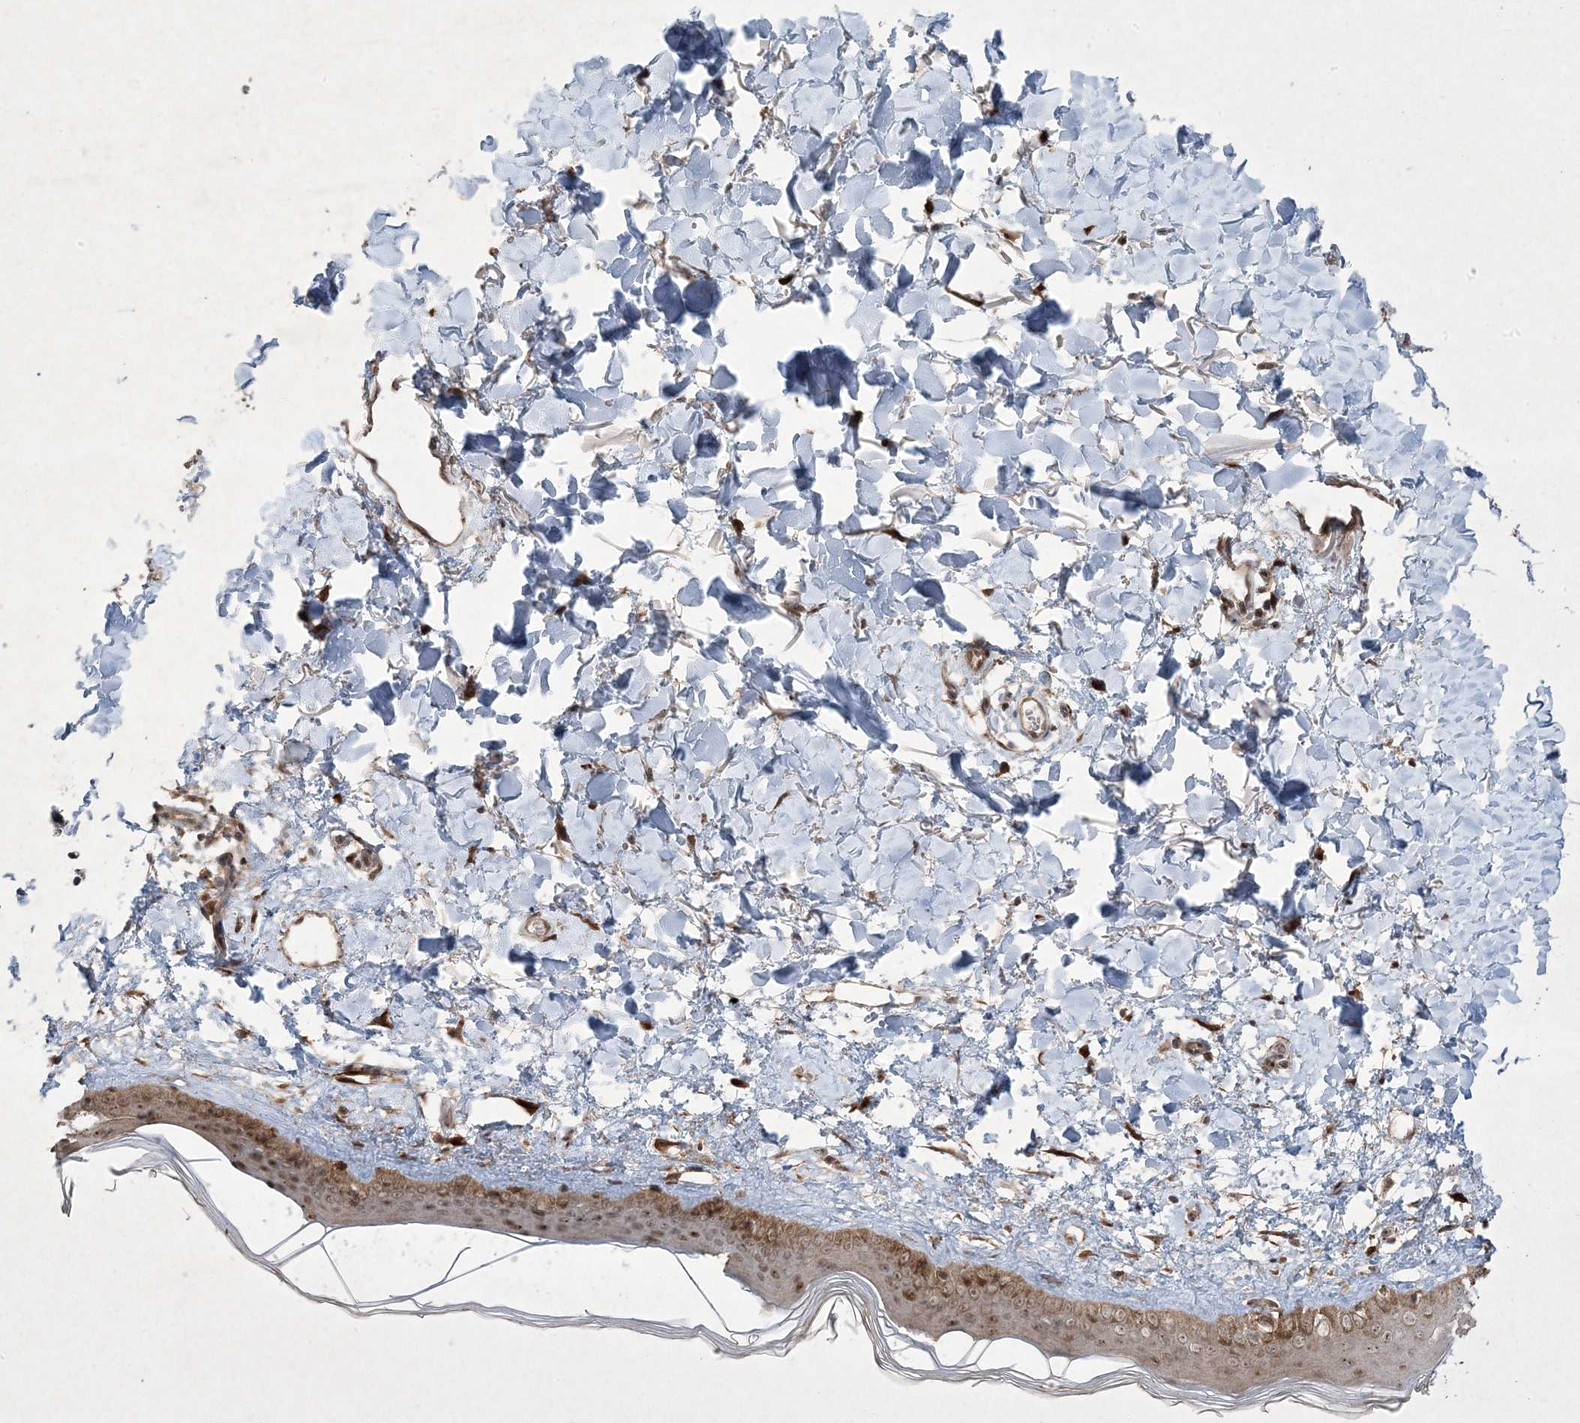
{"staining": {"intensity": "strong", "quantity": ">75%", "location": "cytoplasmic/membranous,nuclear"}, "tissue": "skin", "cell_type": "Fibroblasts", "image_type": "normal", "snomed": [{"axis": "morphology", "description": "Normal tissue, NOS"}, {"axis": "topography", "description": "Skin"}], "caption": "Fibroblasts demonstrate strong cytoplasmic/membranous,nuclear expression in approximately >75% of cells in benign skin. (DAB = brown stain, brightfield microscopy at high magnification).", "gene": "PLEKHM2", "patient": {"sex": "female", "age": 58}}